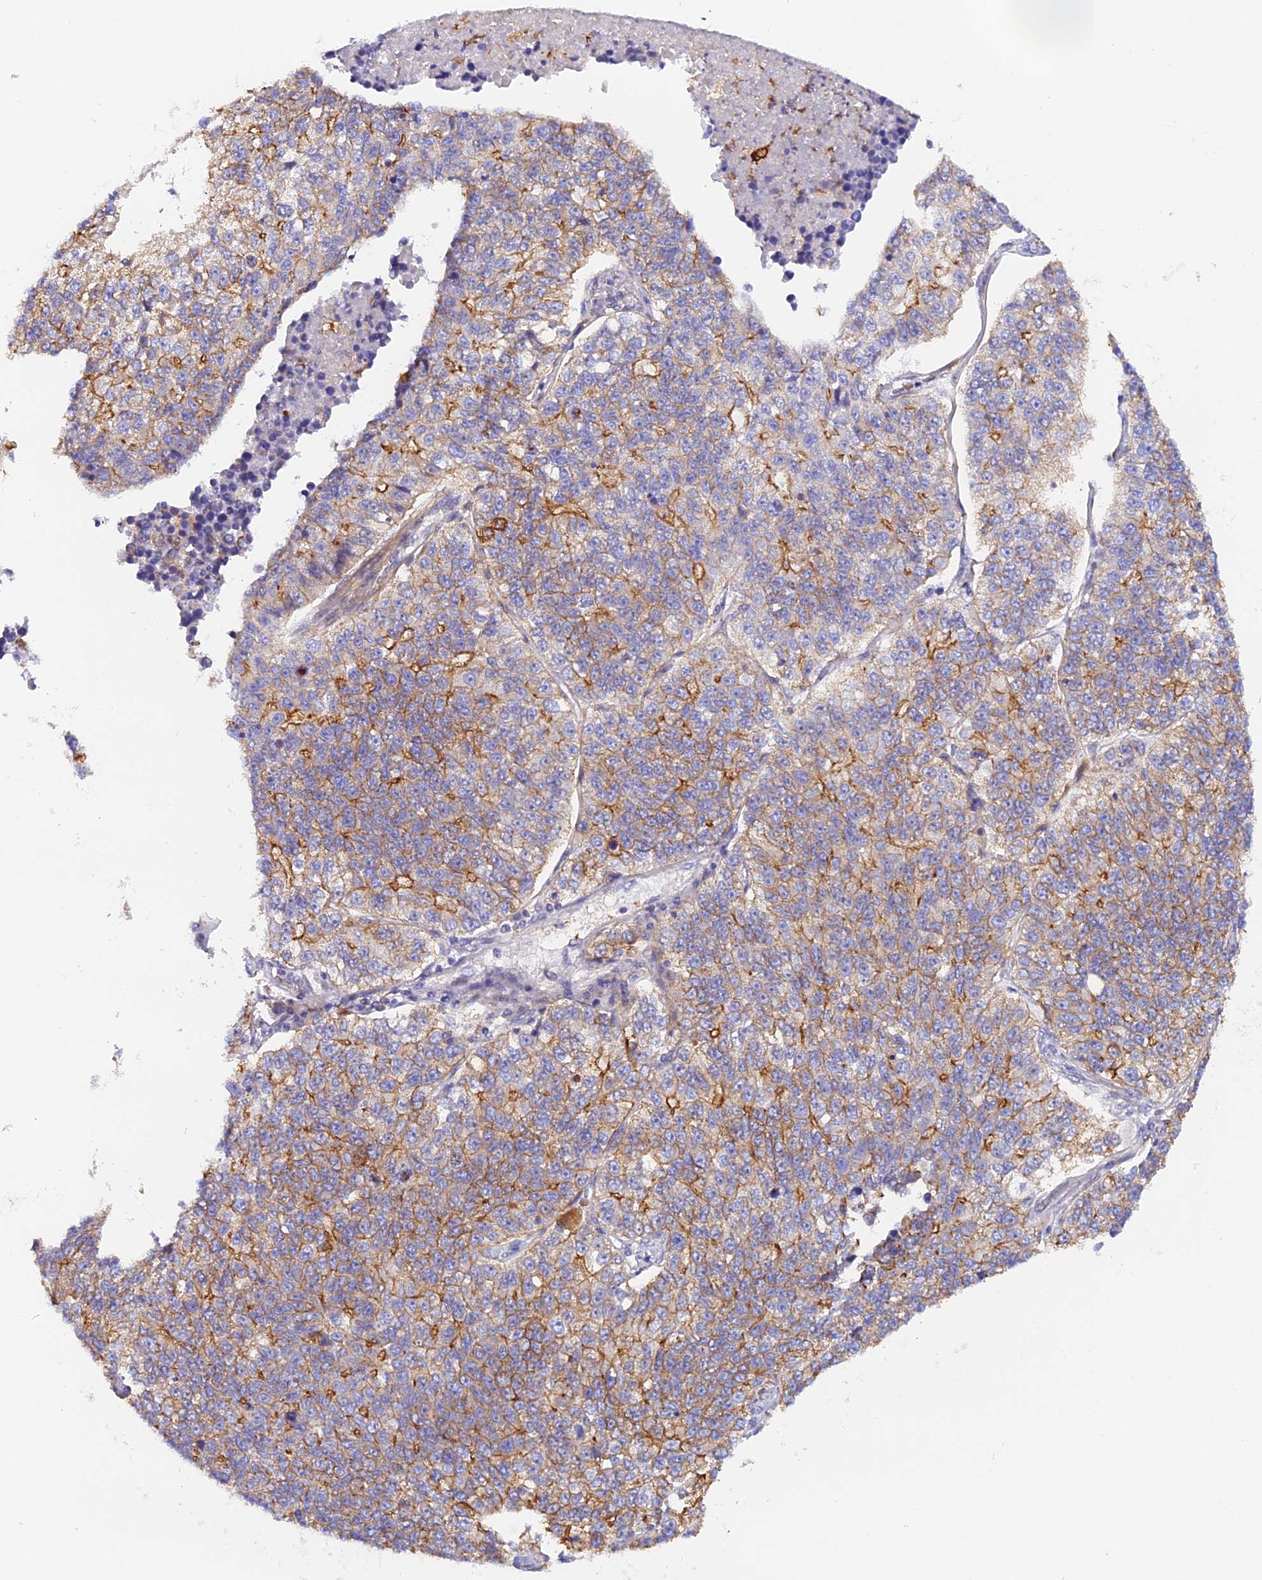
{"staining": {"intensity": "moderate", "quantity": "<25%", "location": "cytoplasmic/membranous"}, "tissue": "lung cancer", "cell_type": "Tumor cells", "image_type": "cancer", "snomed": [{"axis": "morphology", "description": "Adenocarcinoma, NOS"}, {"axis": "topography", "description": "Lung"}], "caption": "Protein staining exhibits moderate cytoplasmic/membranous expression in about <25% of tumor cells in lung cancer (adenocarcinoma).", "gene": "KATNB1", "patient": {"sex": "male", "age": 49}}